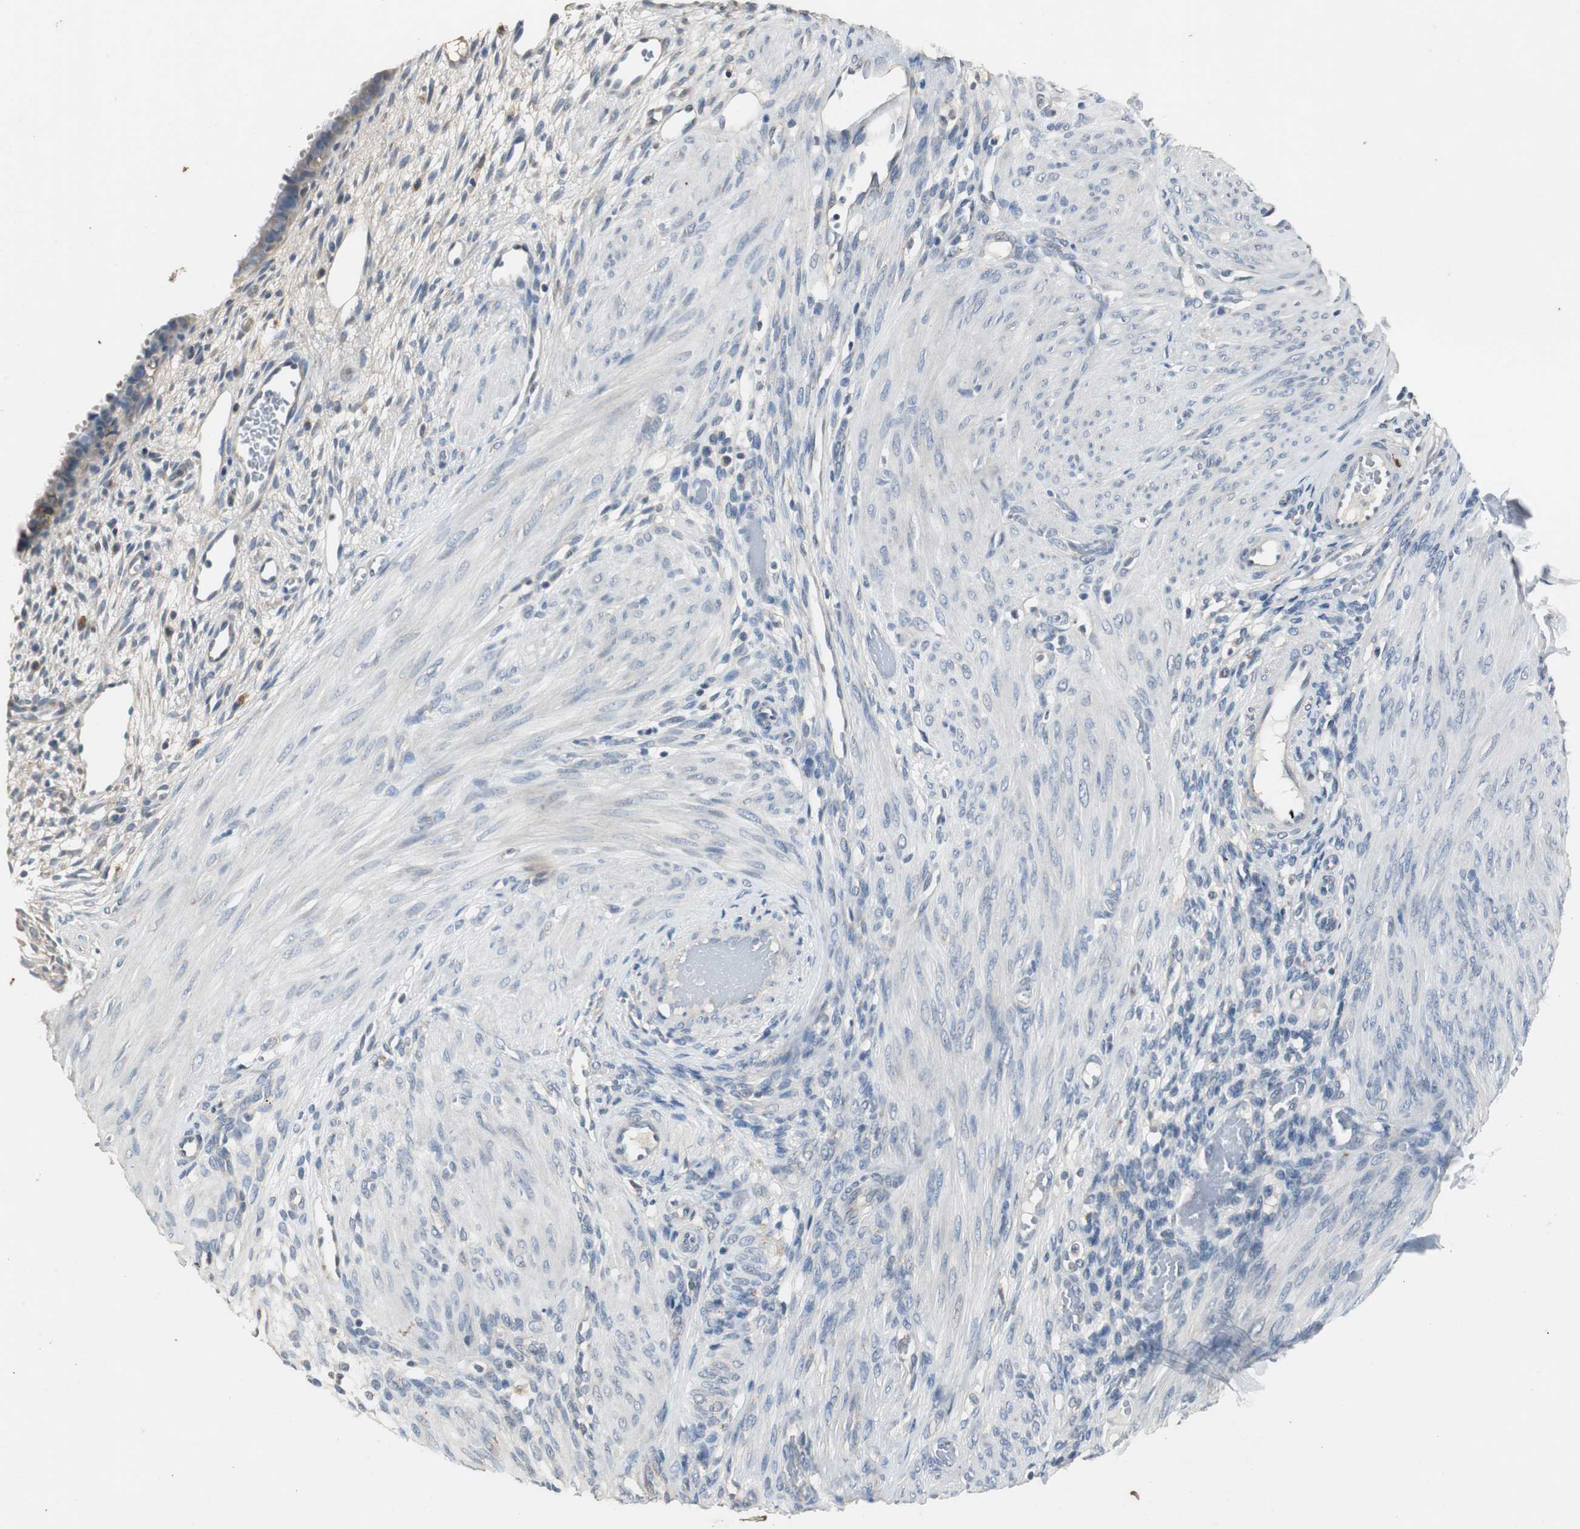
{"staining": {"intensity": "weak", "quantity": "<25%", "location": "cytoplasmic/membranous"}, "tissue": "endometrium", "cell_type": "Cells in endometrial stroma", "image_type": "normal", "snomed": [{"axis": "morphology", "description": "Normal tissue, NOS"}, {"axis": "topography", "description": "Endometrium"}], "caption": "This photomicrograph is of unremarkable endometrium stained with immunohistochemistry to label a protein in brown with the nuclei are counter-stained blue. There is no expression in cells in endometrial stroma.", "gene": "PTPRN2", "patient": {"sex": "female", "age": 72}}